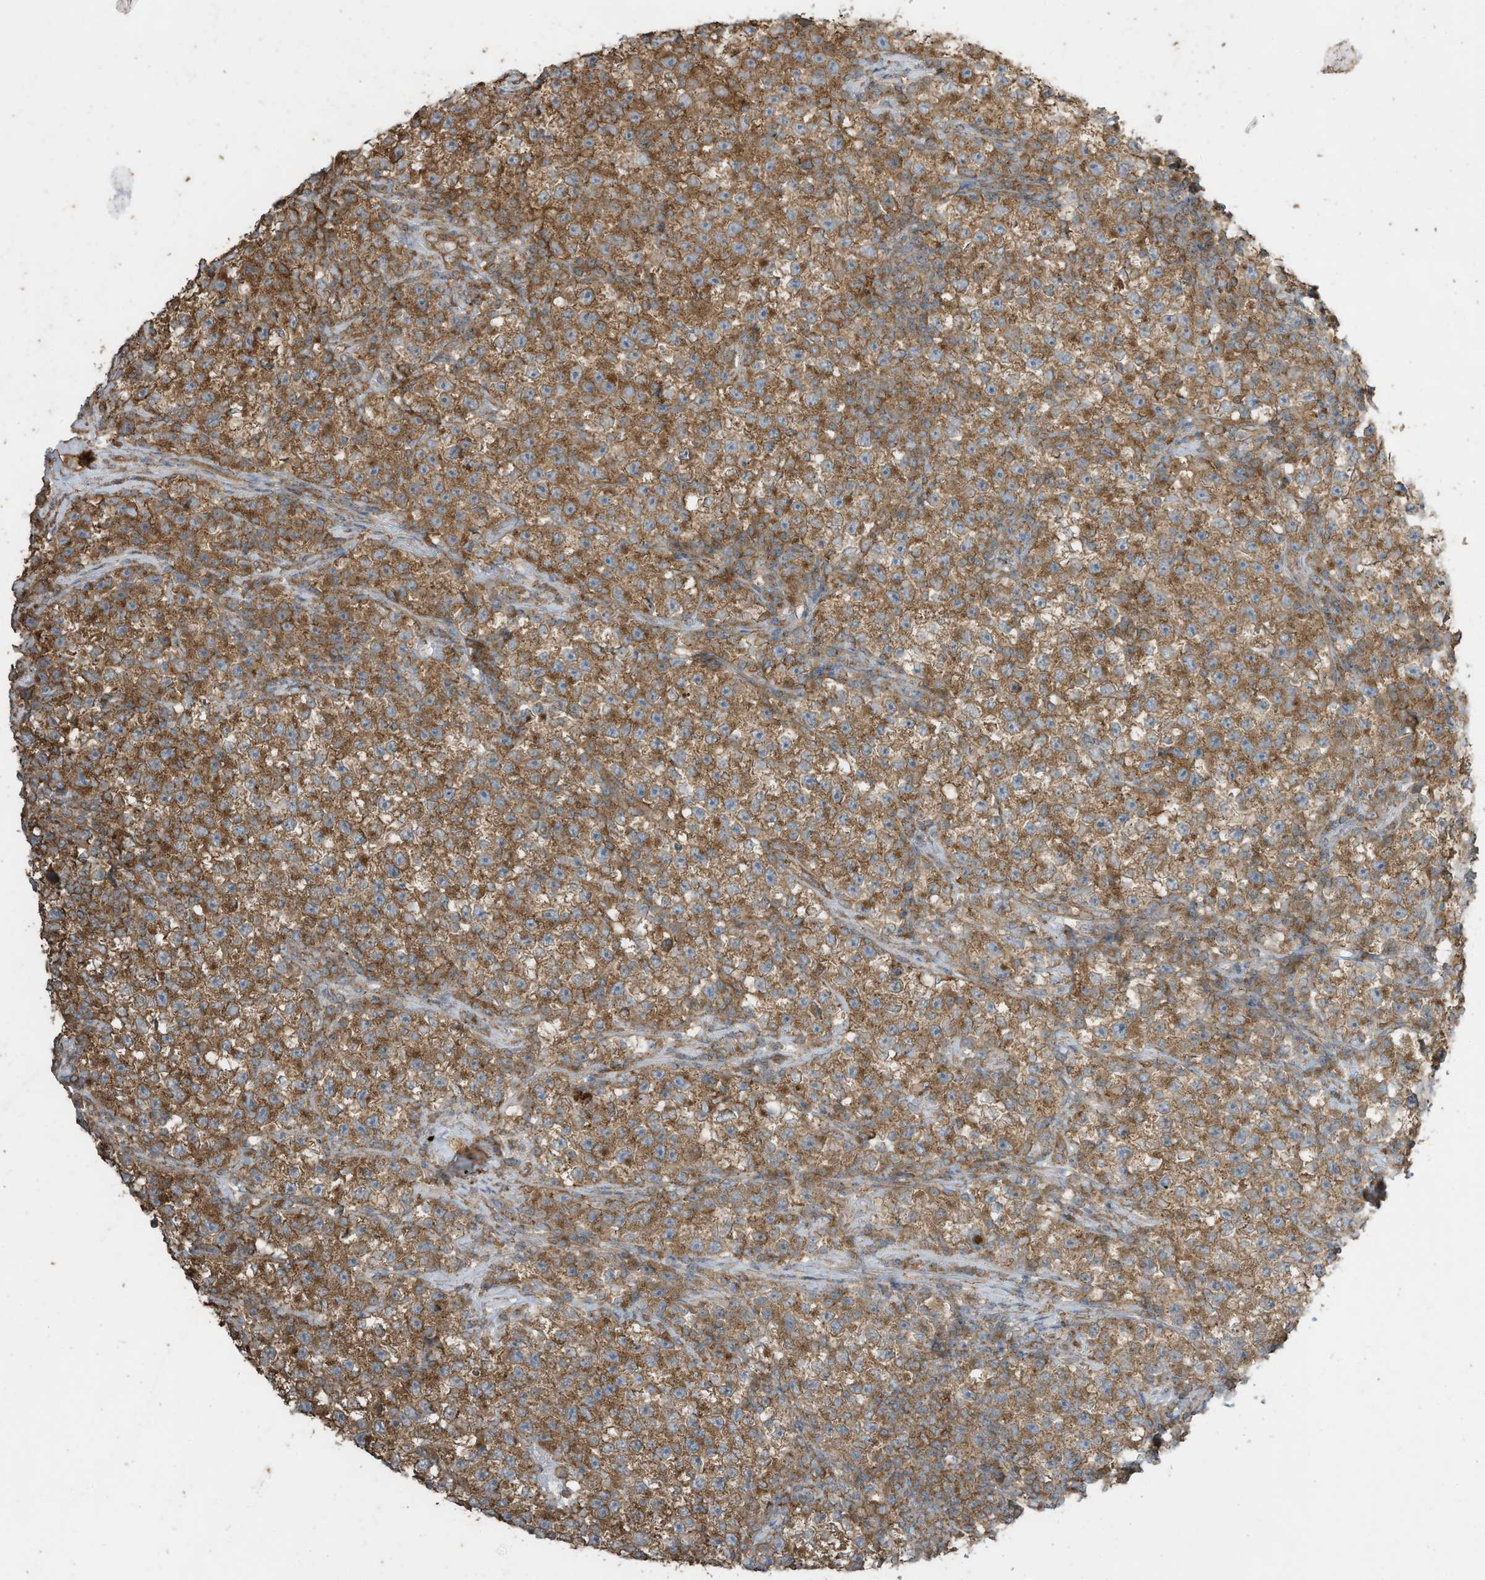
{"staining": {"intensity": "moderate", "quantity": ">75%", "location": "cytoplasmic/membranous"}, "tissue": "testis cancer", "cell_type": "Tumor cells", "image_type": "cancer", "snomed": [{"axis": "morphology", "description": "Seminoma, NOS"}, {"axis": "topography", "description": "Testis"}], "caption": "High-power microscopy captured an IHC micrograph of testis seminoma, revealing moderate cytoplasmic/membranous staining in approximately >75% of tumor cells.", "gene": "CGAS", "patient": {"sex": "male", "age": 22}}